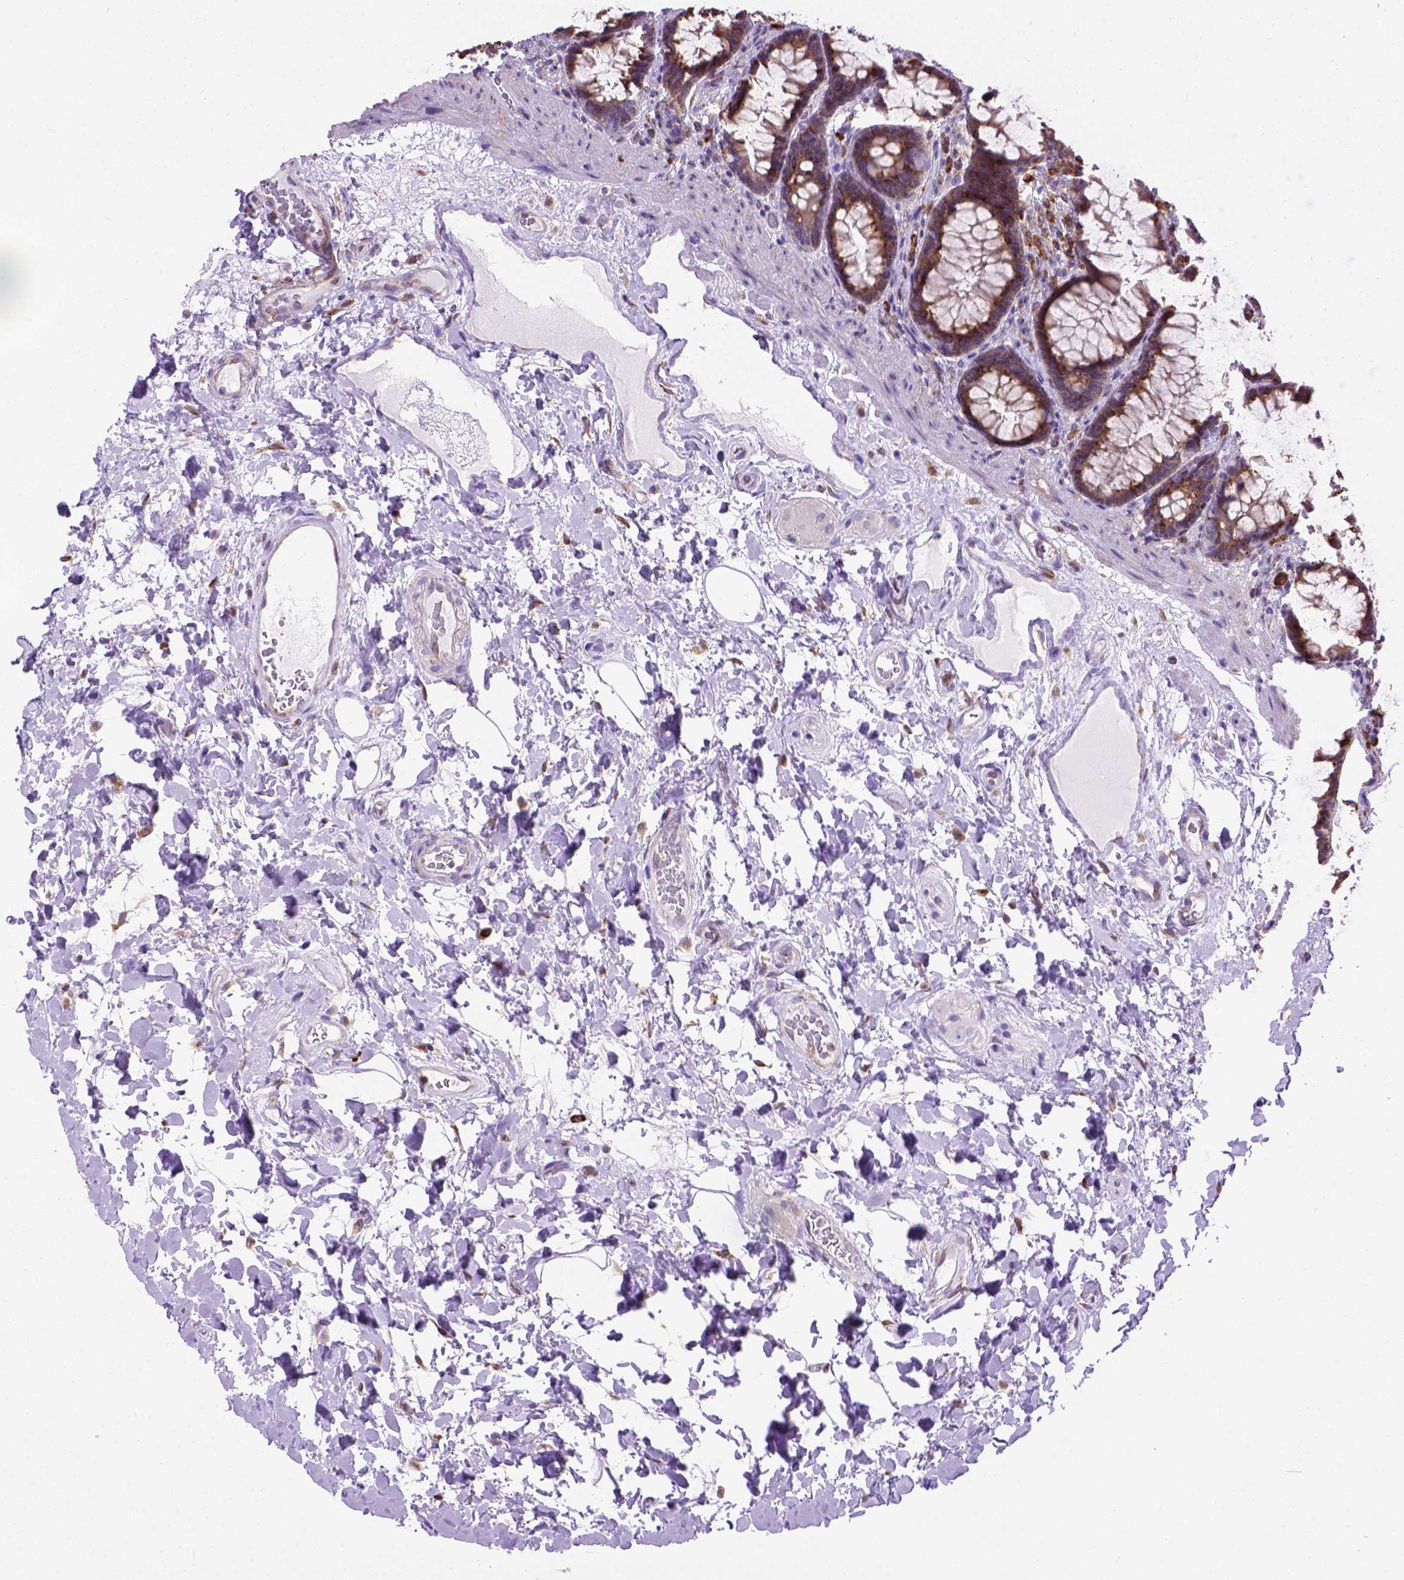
{"staining": {"intensity": "strong", "quantity": ">75%", "location": "cytoplasmic/membranous"}, "tissue": "rectum", "cell_type": "Glandular cells", "image_type": "normal", "snomed": [{"axis": "morphology", "description": "Normal tissue, NOS"}, {"axis": "topography", "description": "Rectum"}], "caption": "This micrograph displays normal rectum stained with immunohistochemistry (IHC) to label a protein in brown. The cytoplasmic/membranous of glandular cells show strong positivity for the protein. Nuclei are counter-stained blue.", "gene": "PLK4", "patient": {"sex": "male", "age": 72}}